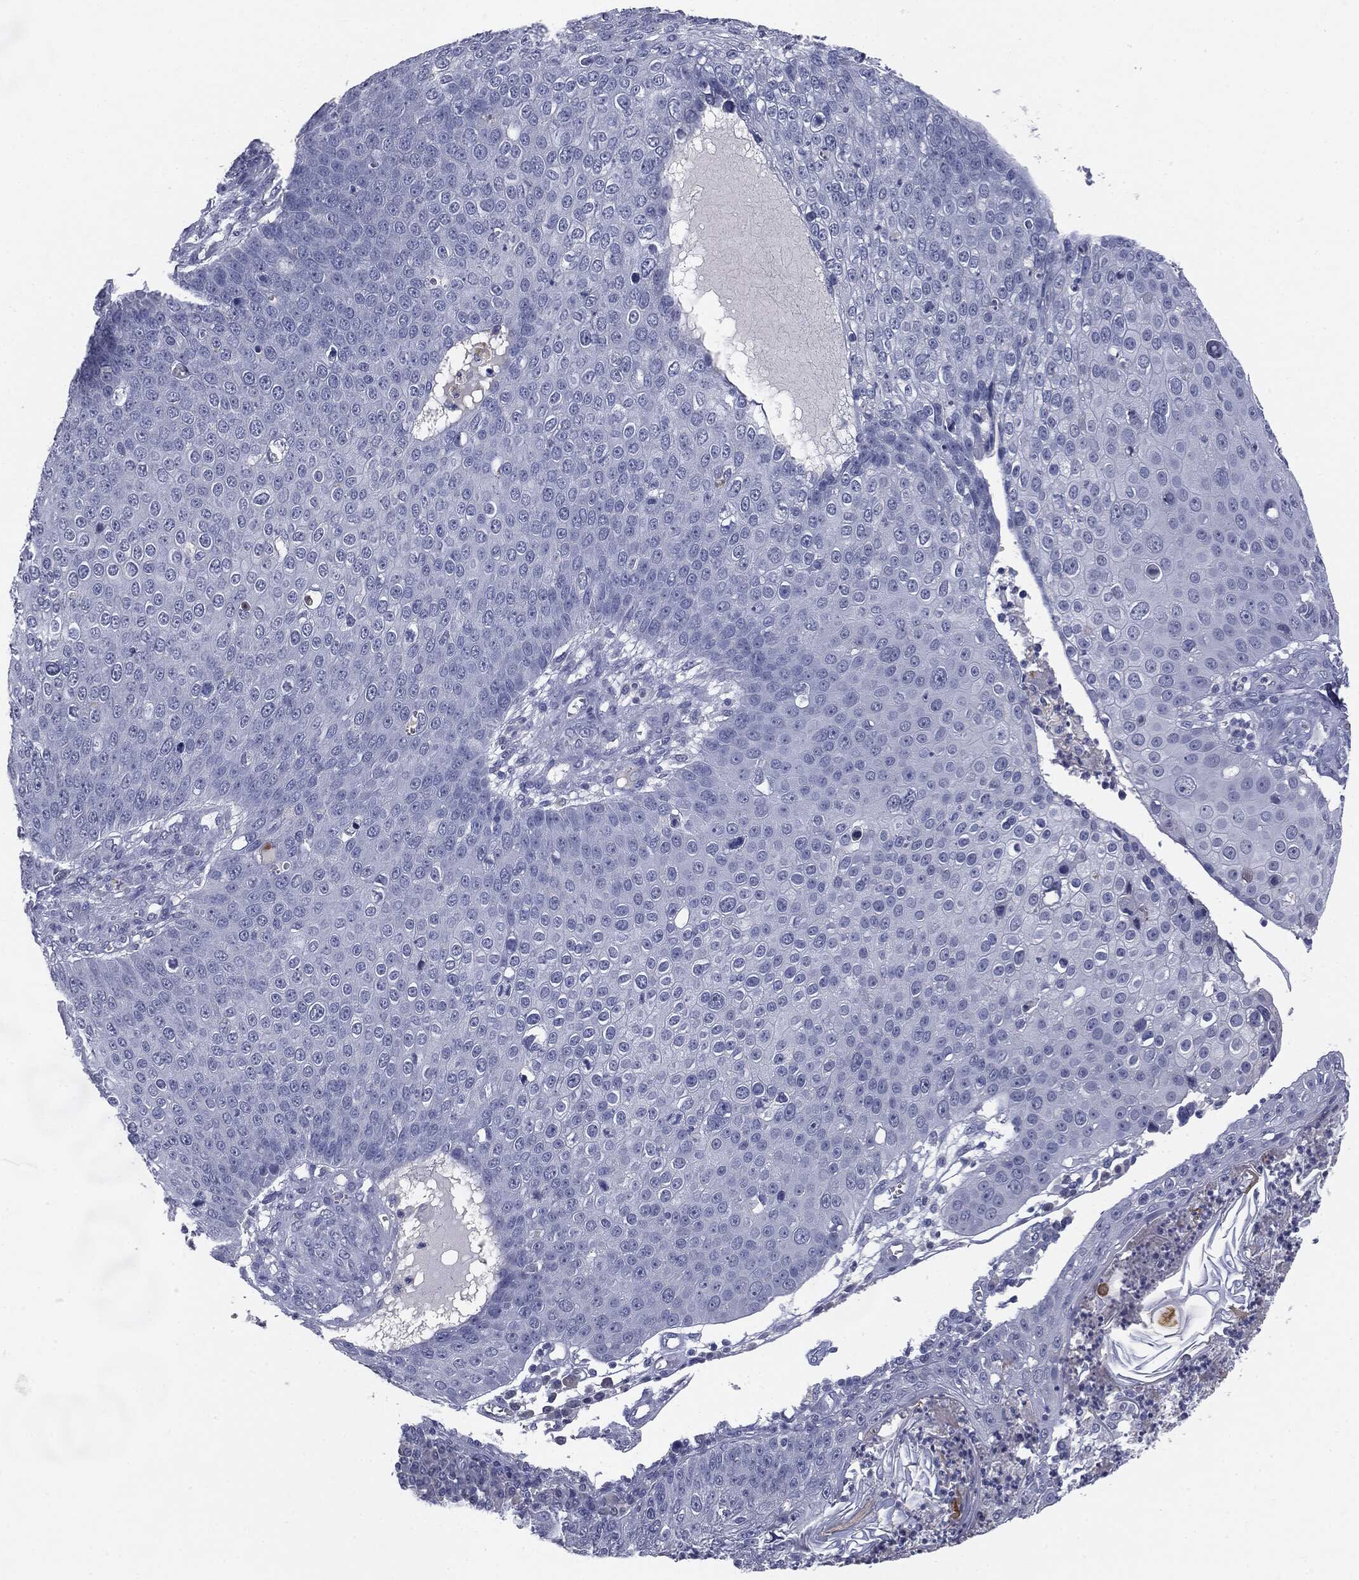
{"staining": {"intensity": "negative", "quantity": "none", "location": "none"}, "tissue": "skin cancer", "cell_type": "Tumor cells", "image_type": "cancer", "snomed": [{"axis": "morphology", "description": "Squamous cell carcinoma, NOS"}, {"axis": "topography", "description": "Skin"}], "caption": "There is no significant positivity in tumor cells of skin squamous cell carcinoma.", "gene": "MUC1", "patient": {"sex": "male", "age": 71}}